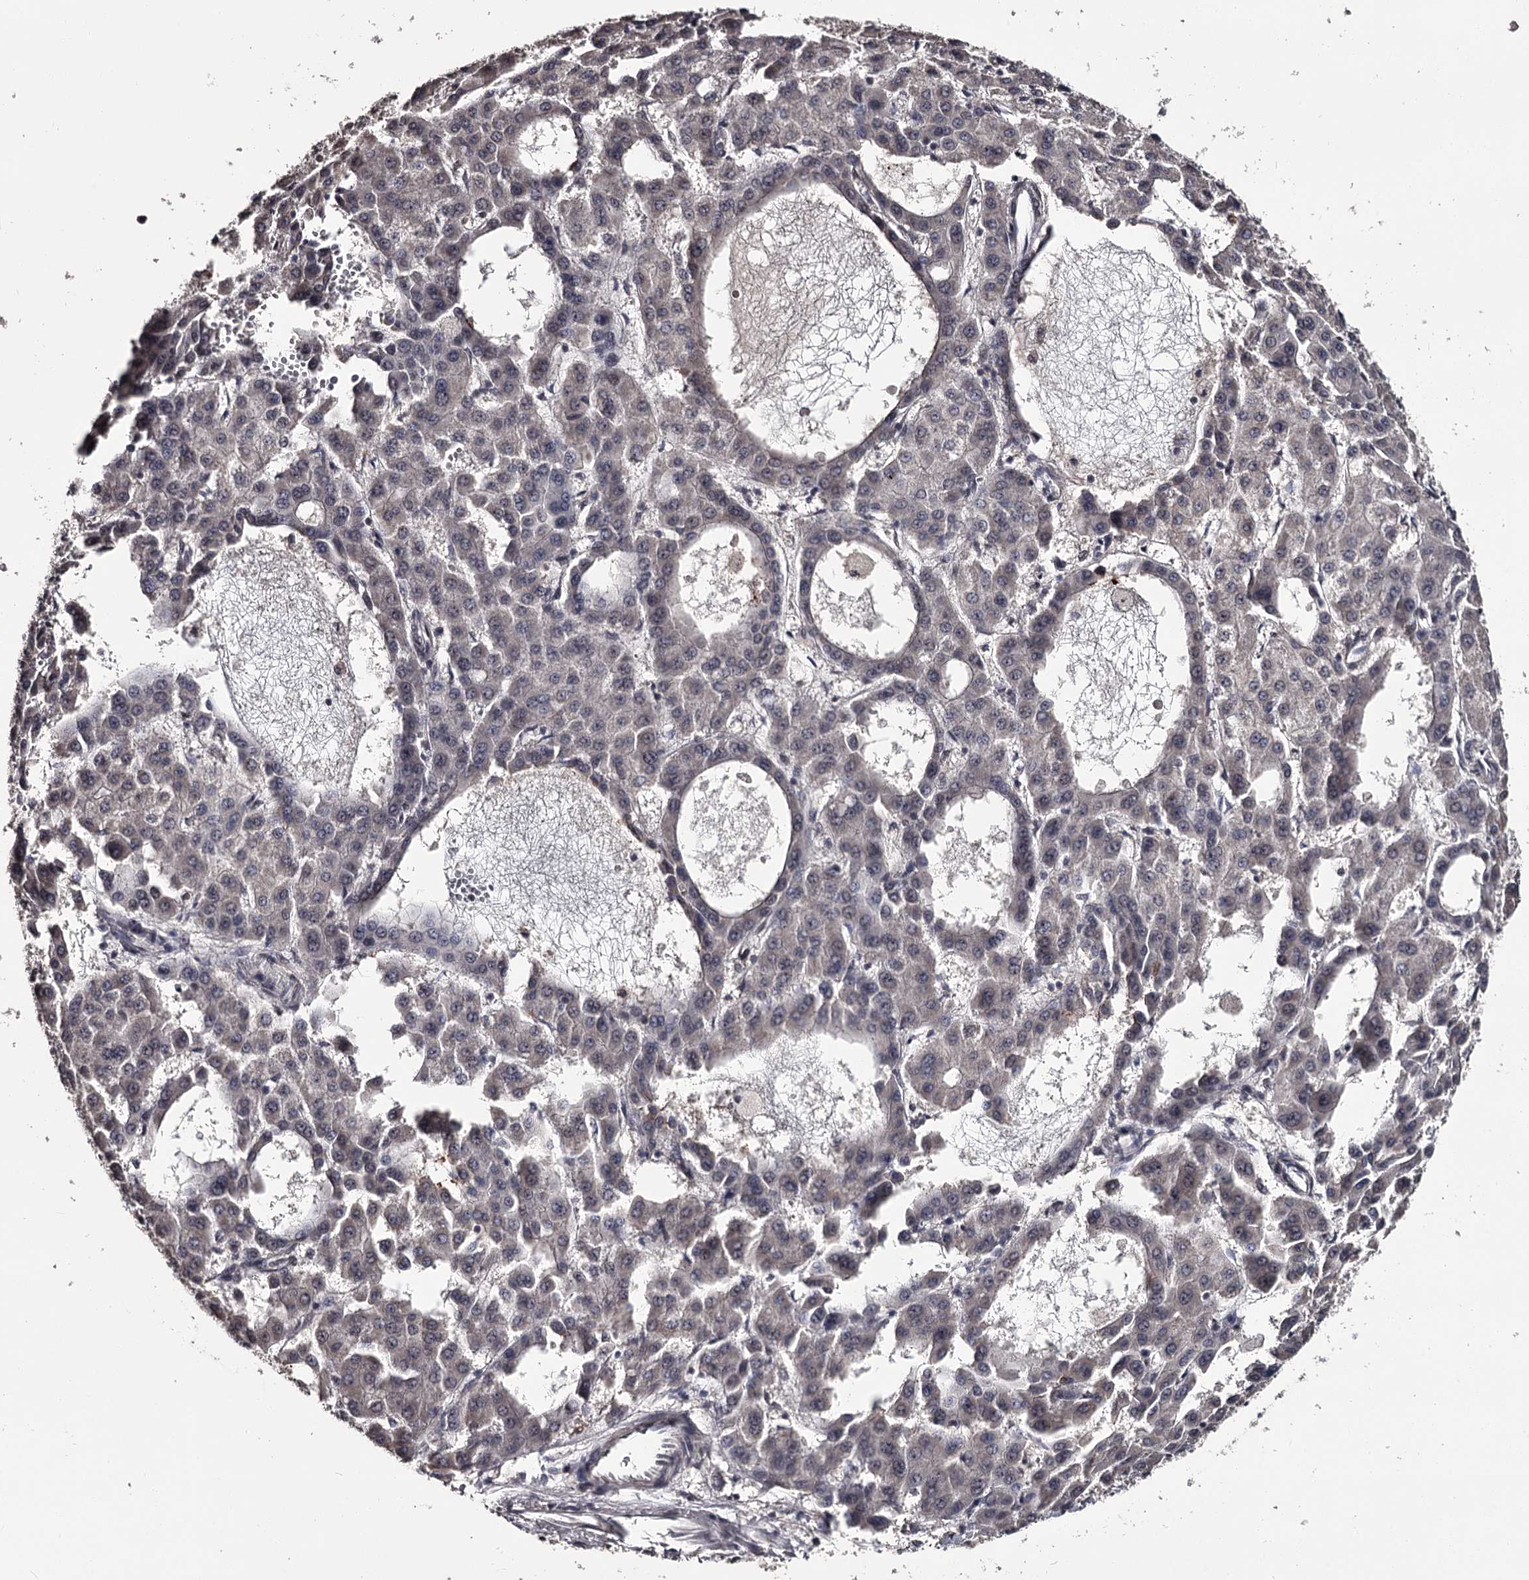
{"staining": {"intensity": "negative", "quantity": "none", "location": "none"}, "tissue": "liver cancer", "cell_type": "Tumor cells", "image_type": "cancer", "snomed": [{"axis": "morphology", "description": "Carcinoma, Hepatocellular, NOS"}, {"axis": "topography", "description": "Liver"}], "caption": "Immunohistochemistry image of human liver cancer (hepatocellular carcinoma) stained for a protein (brown), which demonstrates no positivity in tumor cells.", "gene": "PRPF40B", "patient": {"sex": "male", "age": 47}}